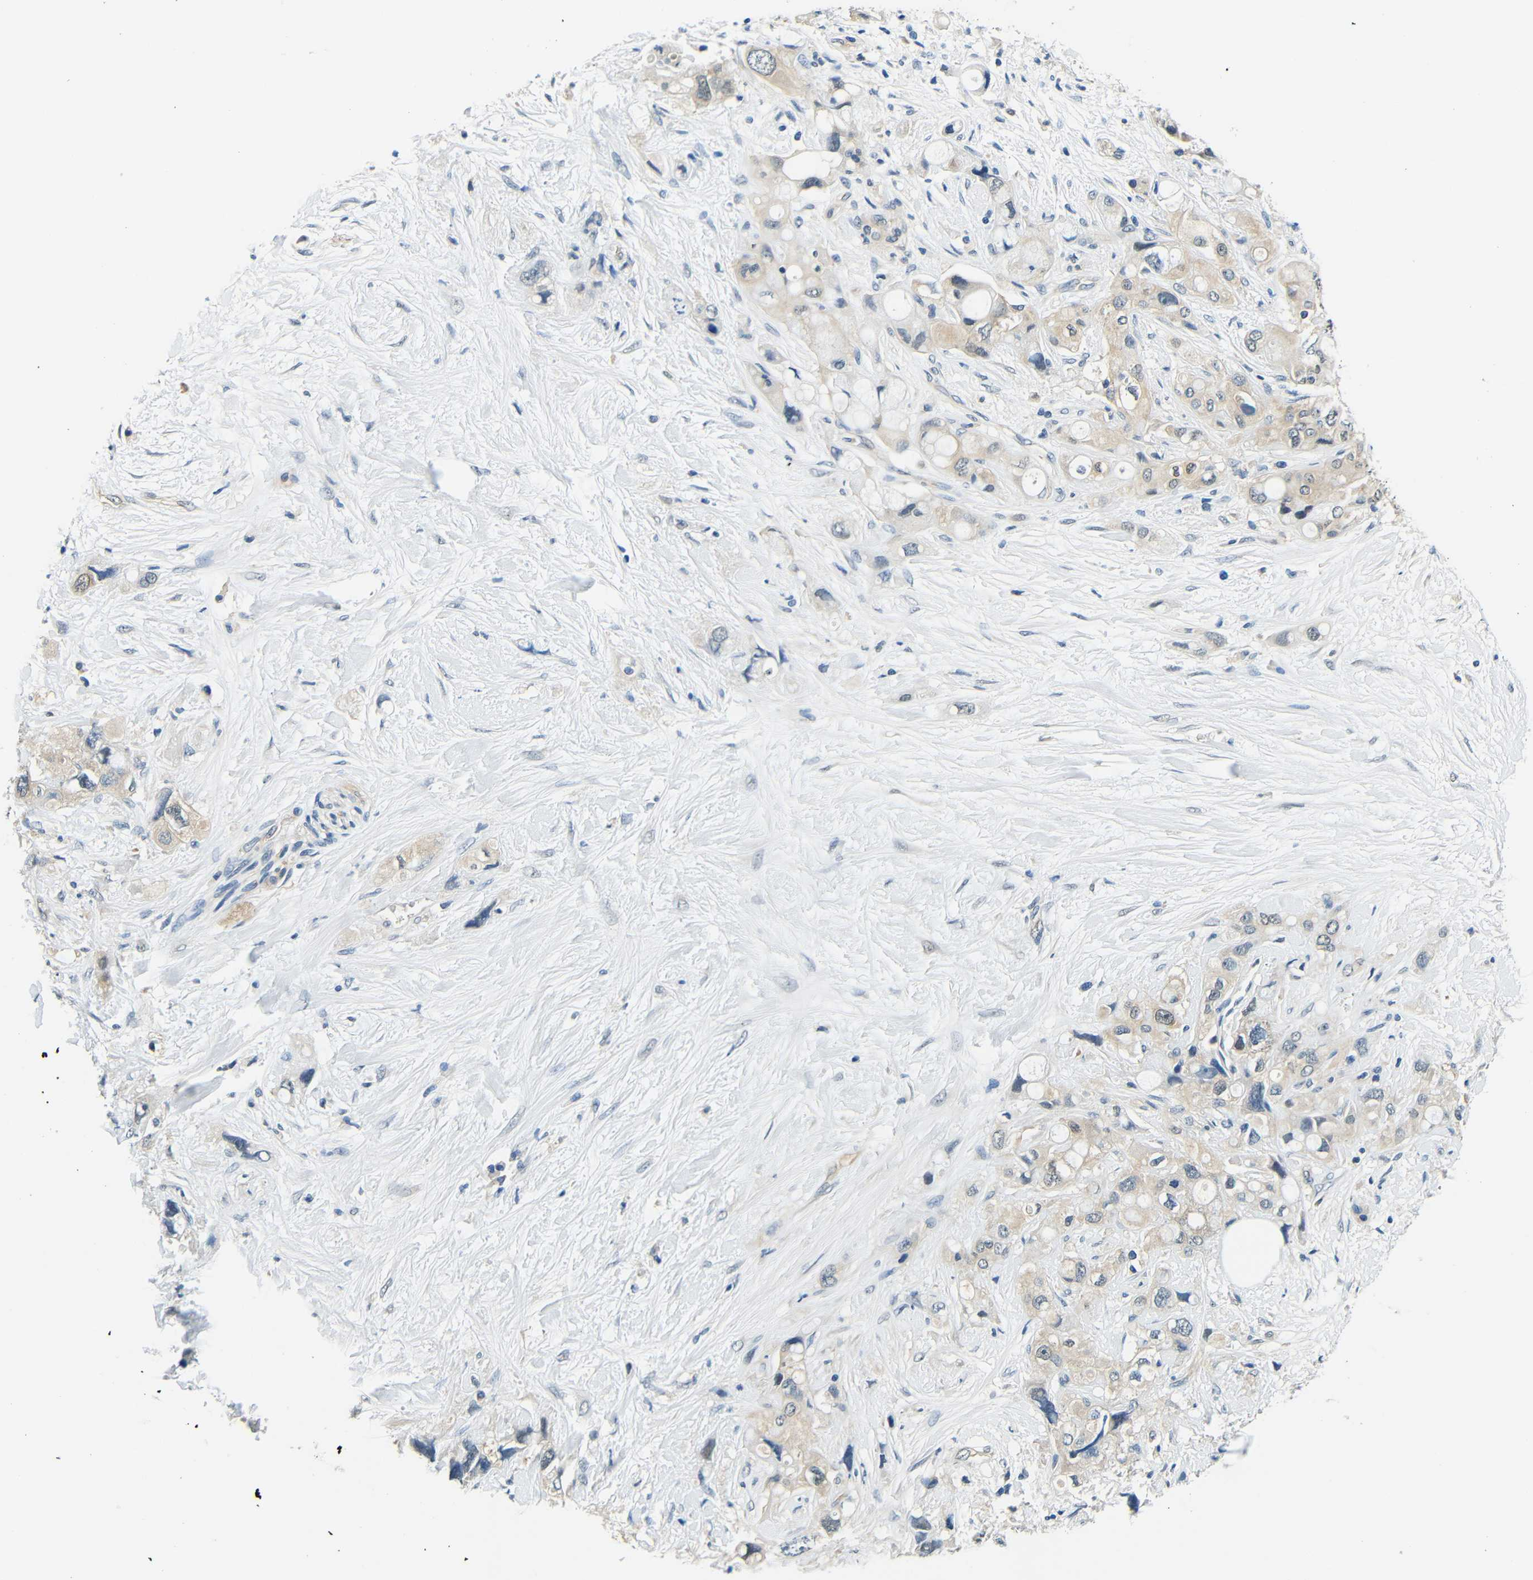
{"staining": {"intensity": "weak", "quantity": "25%-75%", "location": "cytoplasmic/membranous"}, "tissue": "pancreatic cancer", "cell_type": "Tumor cells", "image_type": "cancer", "snomed": [{"axis": "morphology", "description": "Adenocarcinoma, NOS"}, {"axis": "topography", "description": "Pancreas"}], "caption": "Brown immunohistochemical staining in pancreatic cancer (adenocarcinoma) shows weak cytoplasmic/membranous expression in about 25%-75% of tumor cells.", "gene": "ADAP1", "patient": {"sex": "female", "age": 56}}